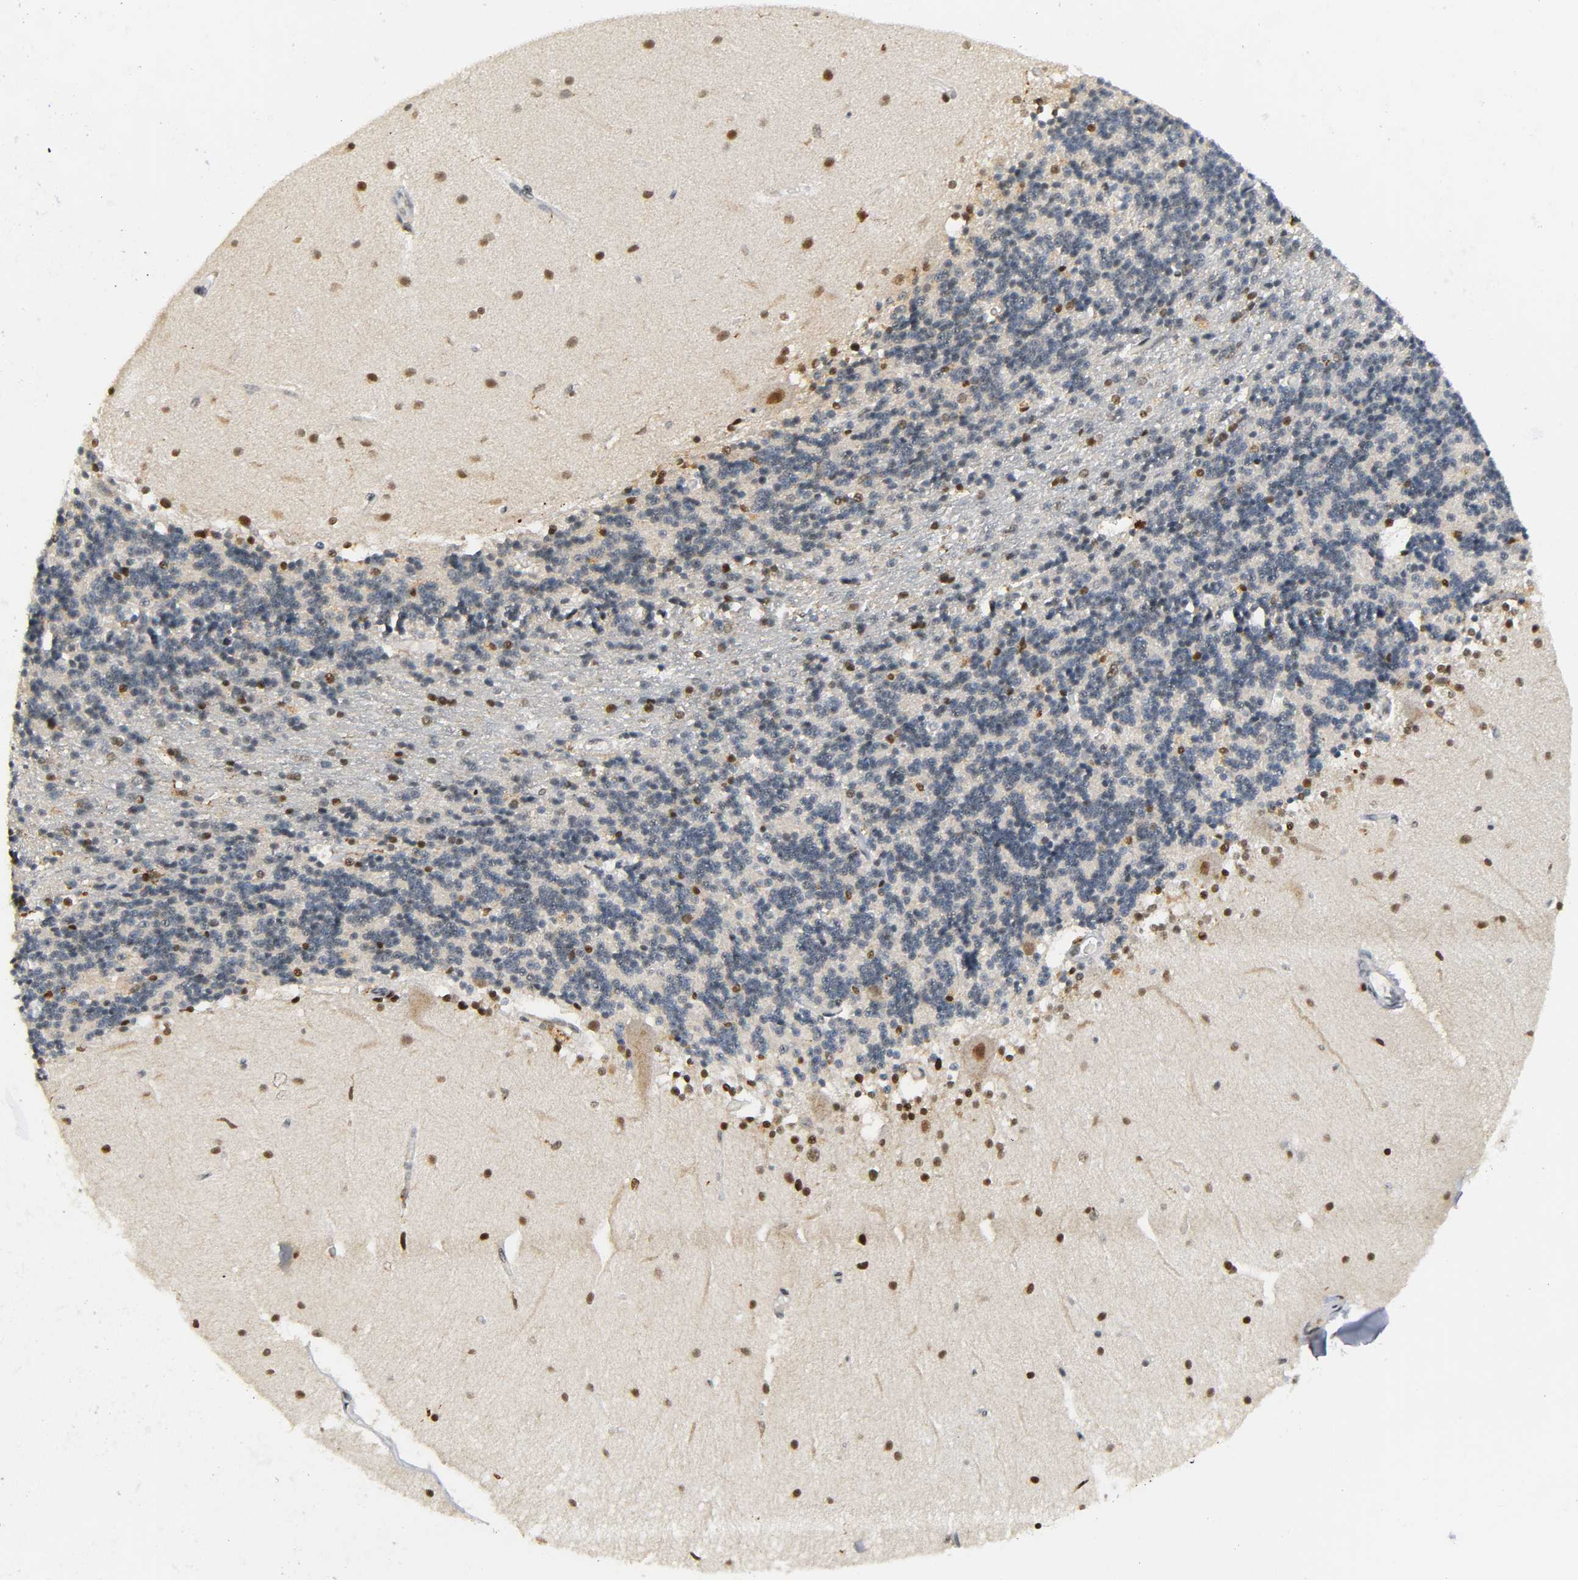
{"staining": {"intensity": "moderate", "quantity": "<25%", "location": "nuclear"}, "tissue": "cerebellum", "cell_type": "Cells in granular layer", "image_type": "normal", "snomed": [{"axis": "morphology", "description": "Normal tissue, NOS"}, {"axis": "topography", "description": "Cerebellum"}], "caption": "Immunohistochemical staining of normal cerebellum displays <25% levels of moderate nuclear protein positivity in about <25% of cells in granular layer.", "gene": "KAT2B", "patient": {"sex": "female", "age": 54}}